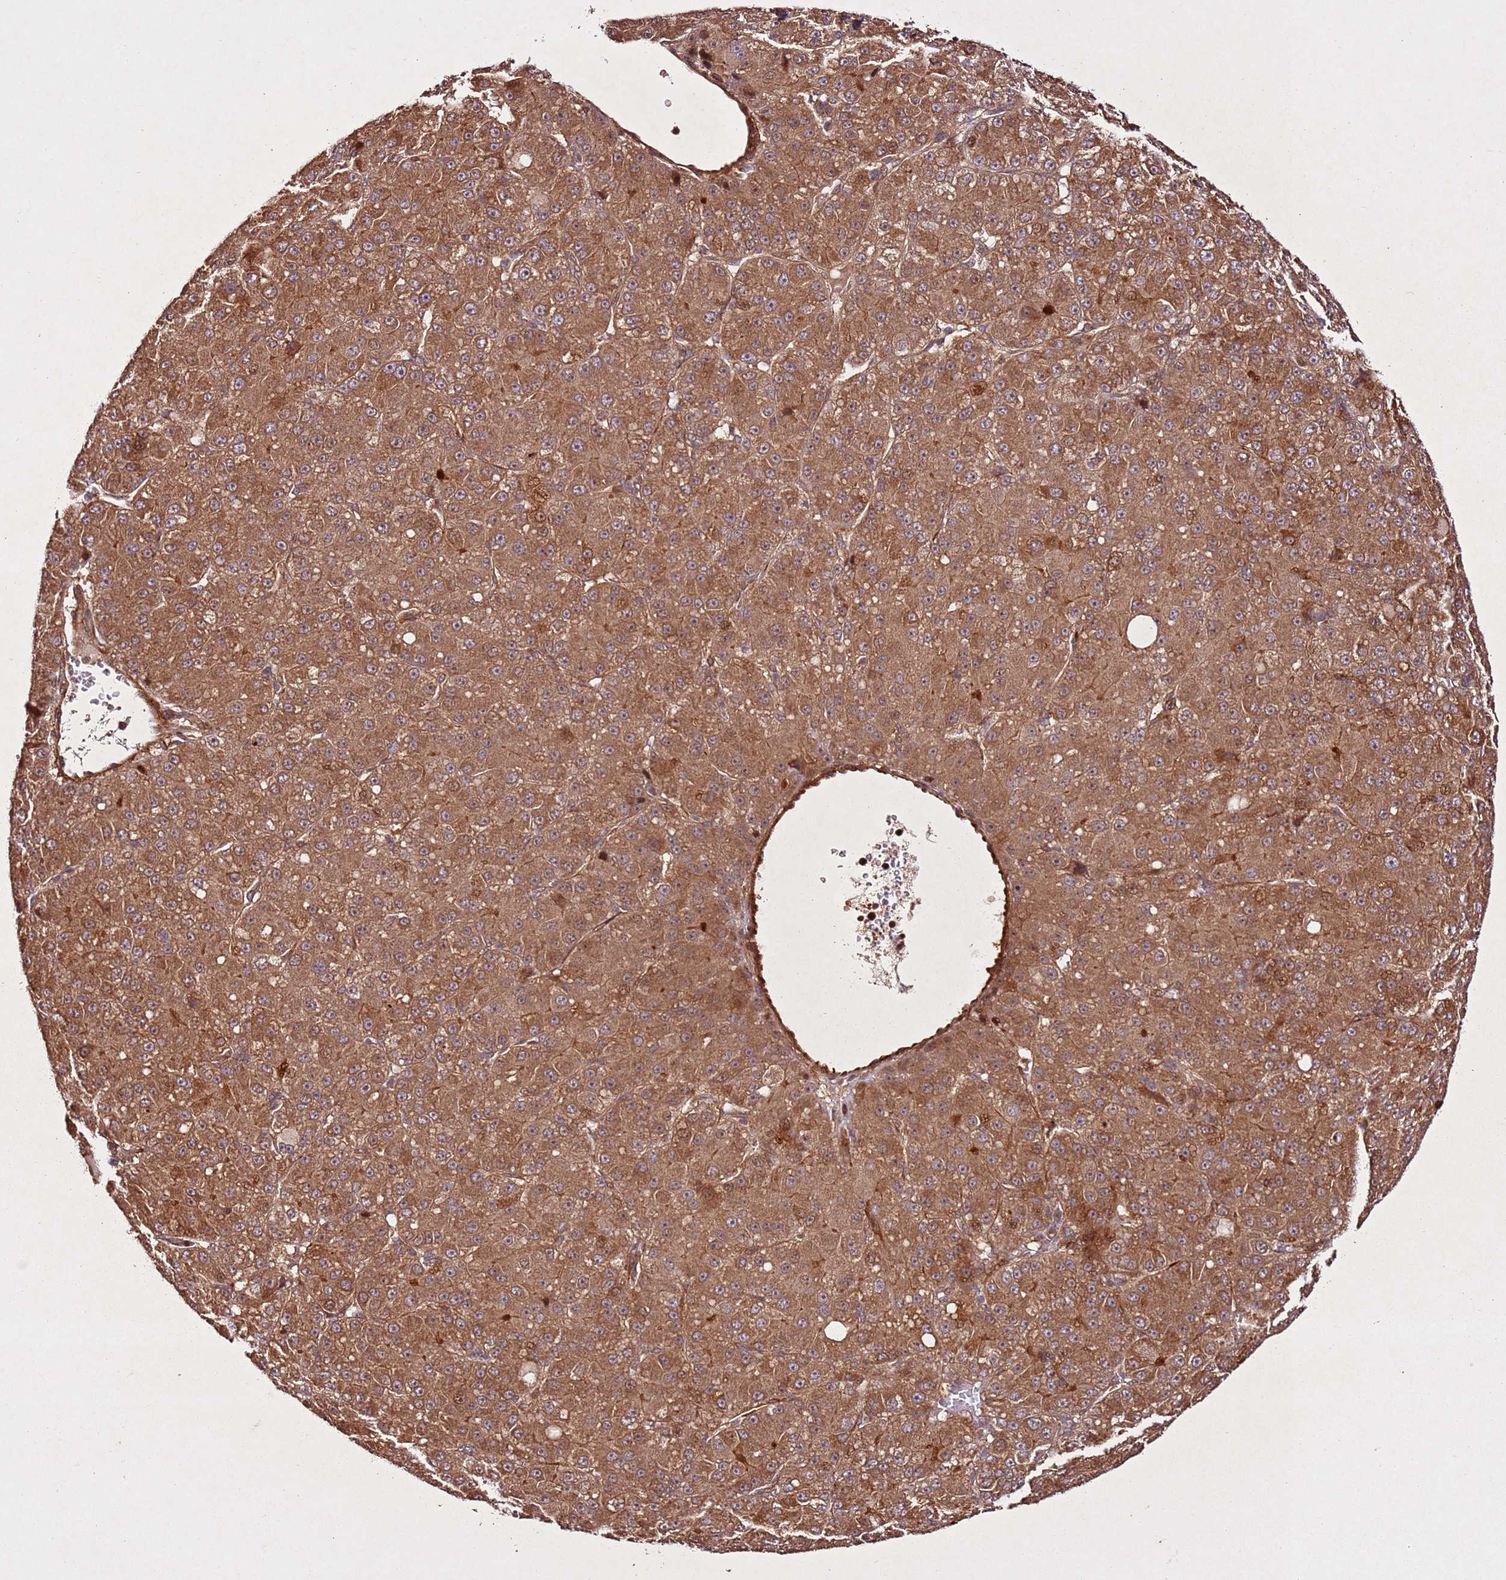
{"staining": {"intensity": "moderate", "quantity": ">75%", "location": "cytoplasmic/membranous"}, "tissue": "liver cancer", "cell_type": "Tumor cells", "image_type": "cancer", "snomed": [{"axis": "morphology", "description": "Carcinoma, Hepatocellular, NOS"}, {"axis": "topography", "description": "Liver"}], "caption": "Brown immunohistochemical staining in hepatocellular carcinoma (liver) exhibits moderate cytoplasmic/membranous staining in about >75% of tumor cells. The staining is performed using DAB (3,3'-diaminobenzidine) brown chromogen to label protein expression. The nuclei are counter-stained blue using hematoxylin.", "gene": "PTMA", "patient": {"sex": "male", "age": 67}}